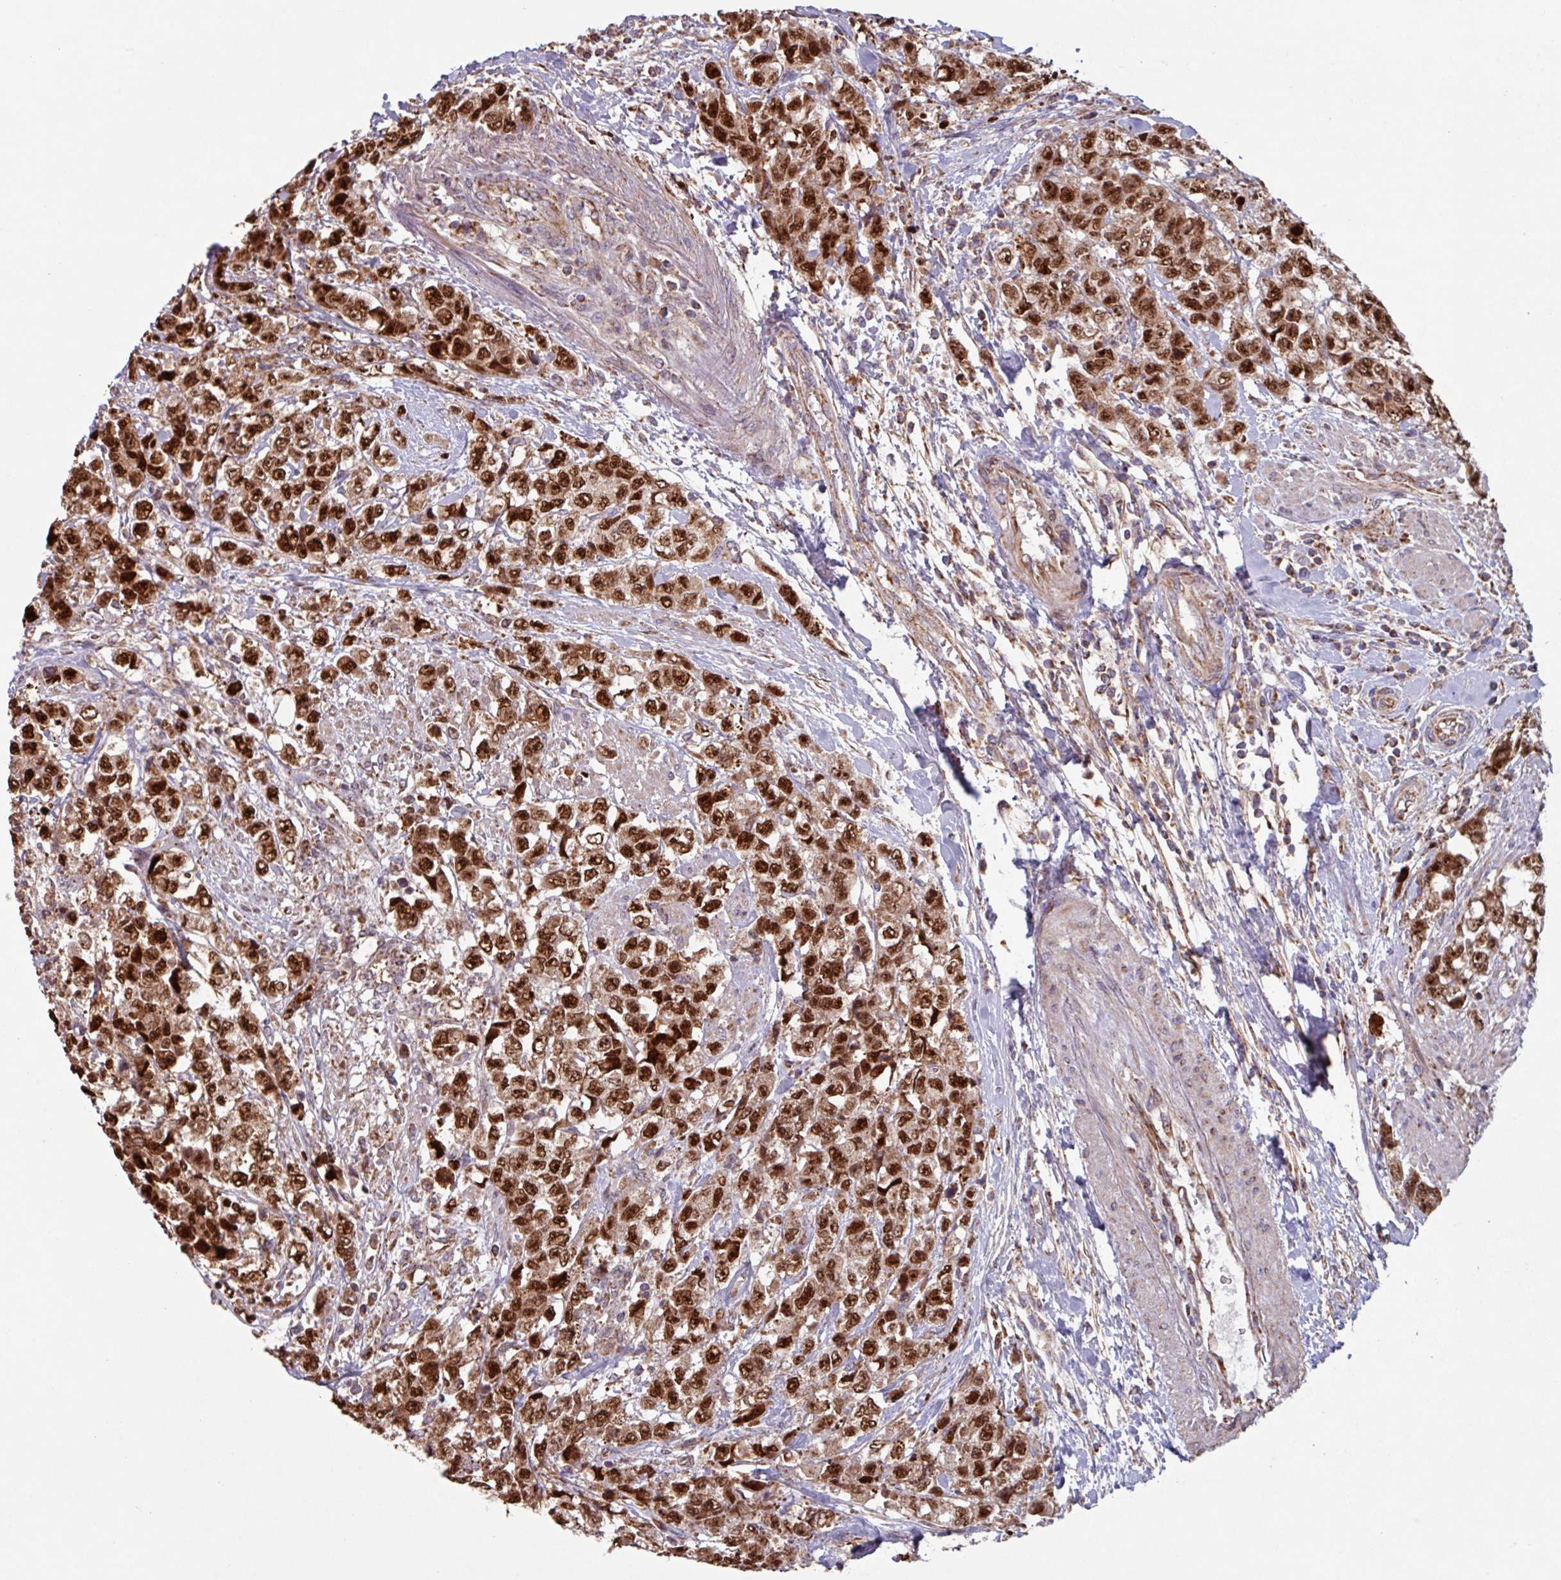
{"staining": {"intensity": "strong", "quantity": ">75%", "location": "cytoplasmic/membranous,nuclear"}, "tissue": "urothelial cancer", "cell_type": "Tumor cells", "image_type": "cancer", "snomed": [{"axis": "morphology", "description": "Urothelial carcinoma, High grade"}, {"axis": "topography", "description": "Urinary bladder"}], "caption": "Immunohistochemistry photomicrograph of neoplastic tissue: urothelial cancer stained using immunohistochemistry shows high levels of strong protein expression localized specifically in the cytoplasmic/membranous and nuclear of tumor cells, appearing as a cytoplasmic/membranous and nuclear brown color.", "gene": "COX7C", "patient": {"sex": "female", "age": 78}}